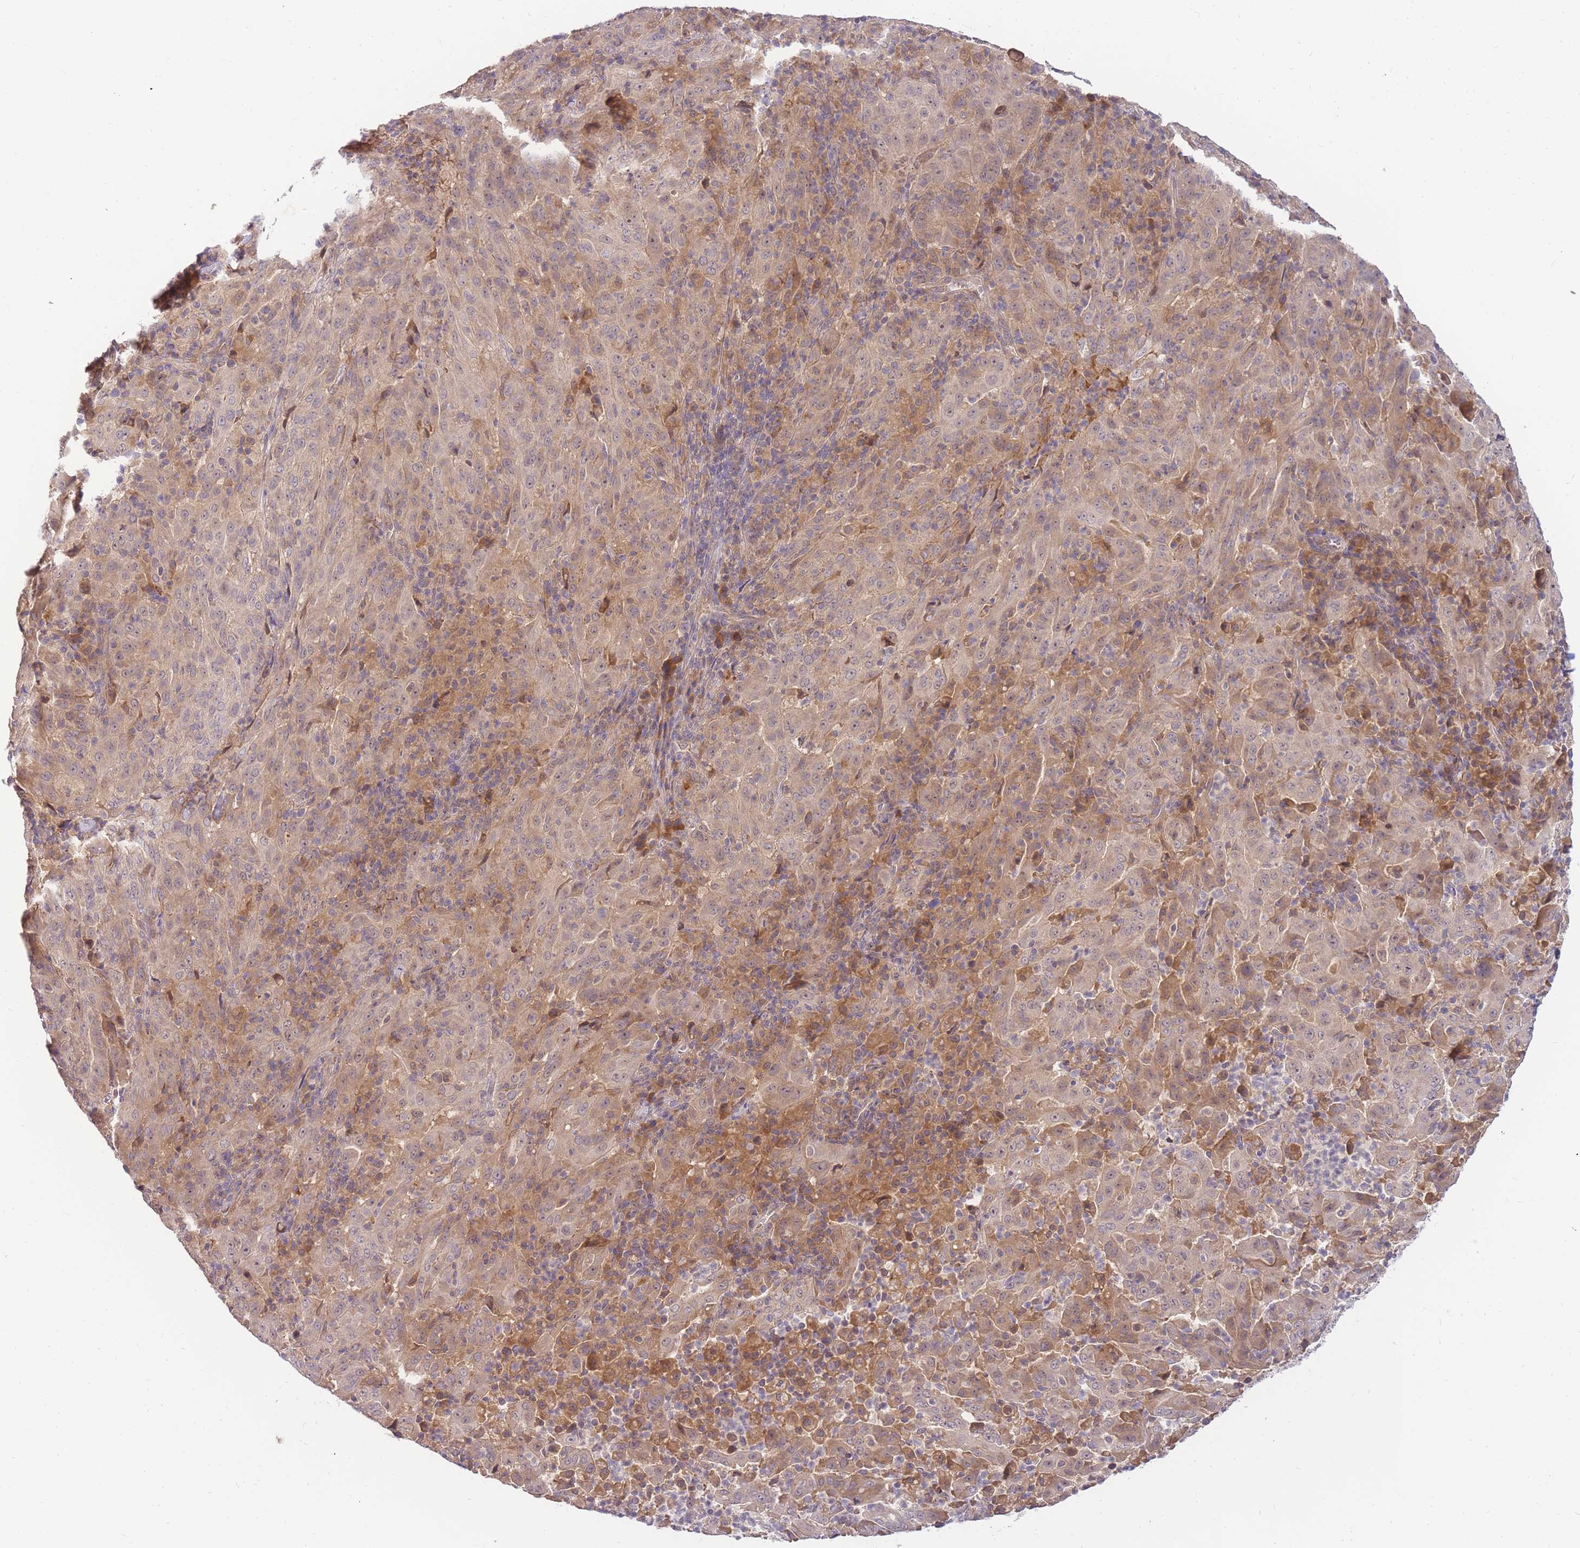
{"staining": {"intensity": "weak", "quantity": "25%-75%", "location": "cytoplasmic/membranous"}, "tissue": "pancreatic cancer", "cell_type": "Tumor cells", "image_type": "cancer", "snomed": [{"axis": "morphology", "description": "Adenocarcinoma, NOS"}, {"axis": "topography", "description": "Pancreas"}], "caption": "Immunohistochemistry (IHC) staining of pancreatic cancer (adenocarcinoma), which reveals low levels of weak cytoplasmic/membranous staining in about 25%-75% of tumor cells indicating weak cytoplasmic/membranous protein staining. The staining was performed using DAB (3,3'-diaminobenzidine) (brown) for protein detection and nuclei were counterstained in hematoxylin (blue).", "gene": "ZNF577", "patient": {"sex": "male", "age": 63}}